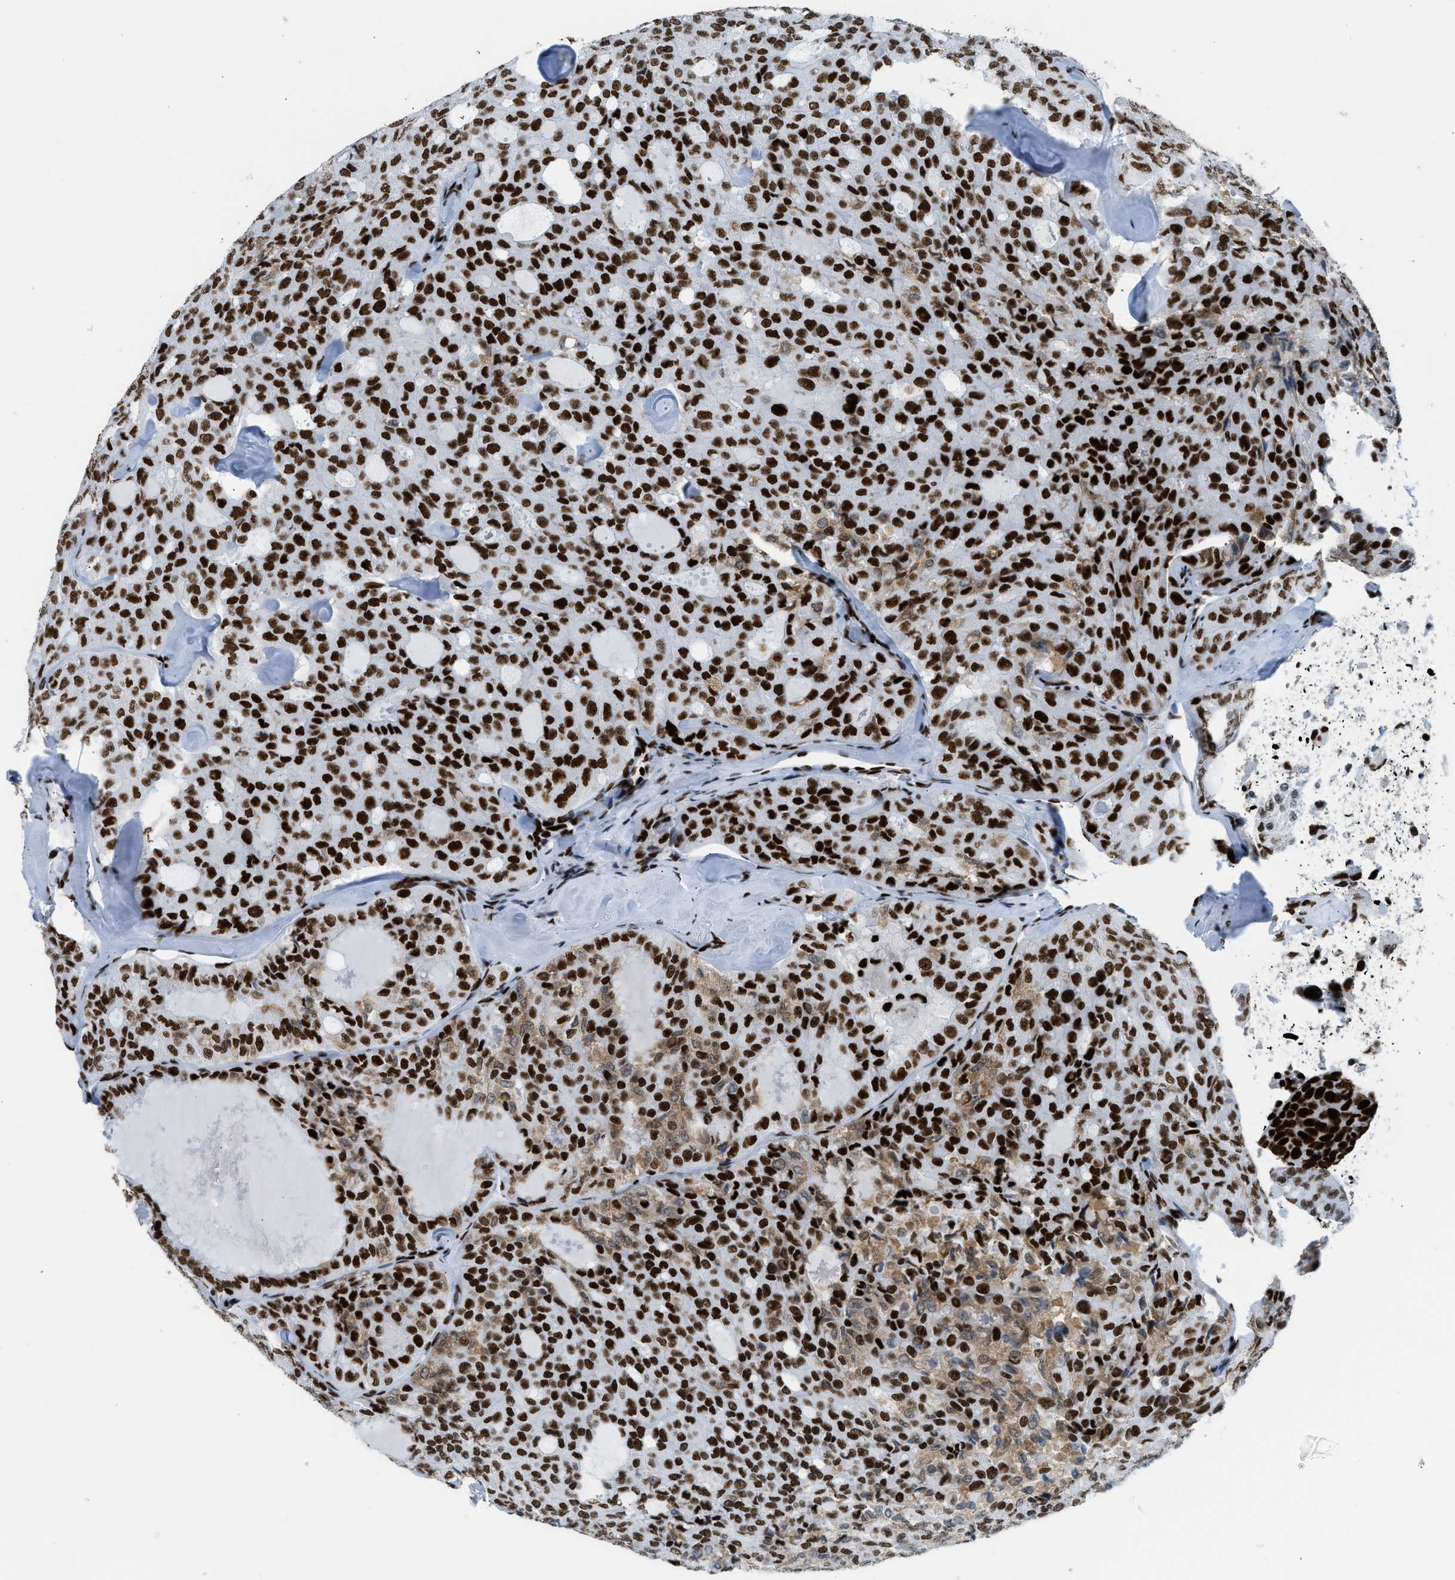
{"staining": {"intensity": "strong", "quantity": ">75%", "location": "cytoplasmic/membranous,nuclear"}, "tissue": "thyroid cancer", "cell_type": "Tumor cells", "image_type": "cancer", "snomed": [{"axis": "morphology", "description": "Follicular adenoma carcinoma, NOS"}, {"axis": "topography", "description": "Thyroid gland"}], "caption": "Thyroid cancer stained for a protein shows strong cytoplasmic/membranous and nuclear positivity in tumor cells.", "gene": "PIF1", "patient": {"sex": "male", "age": 75}}